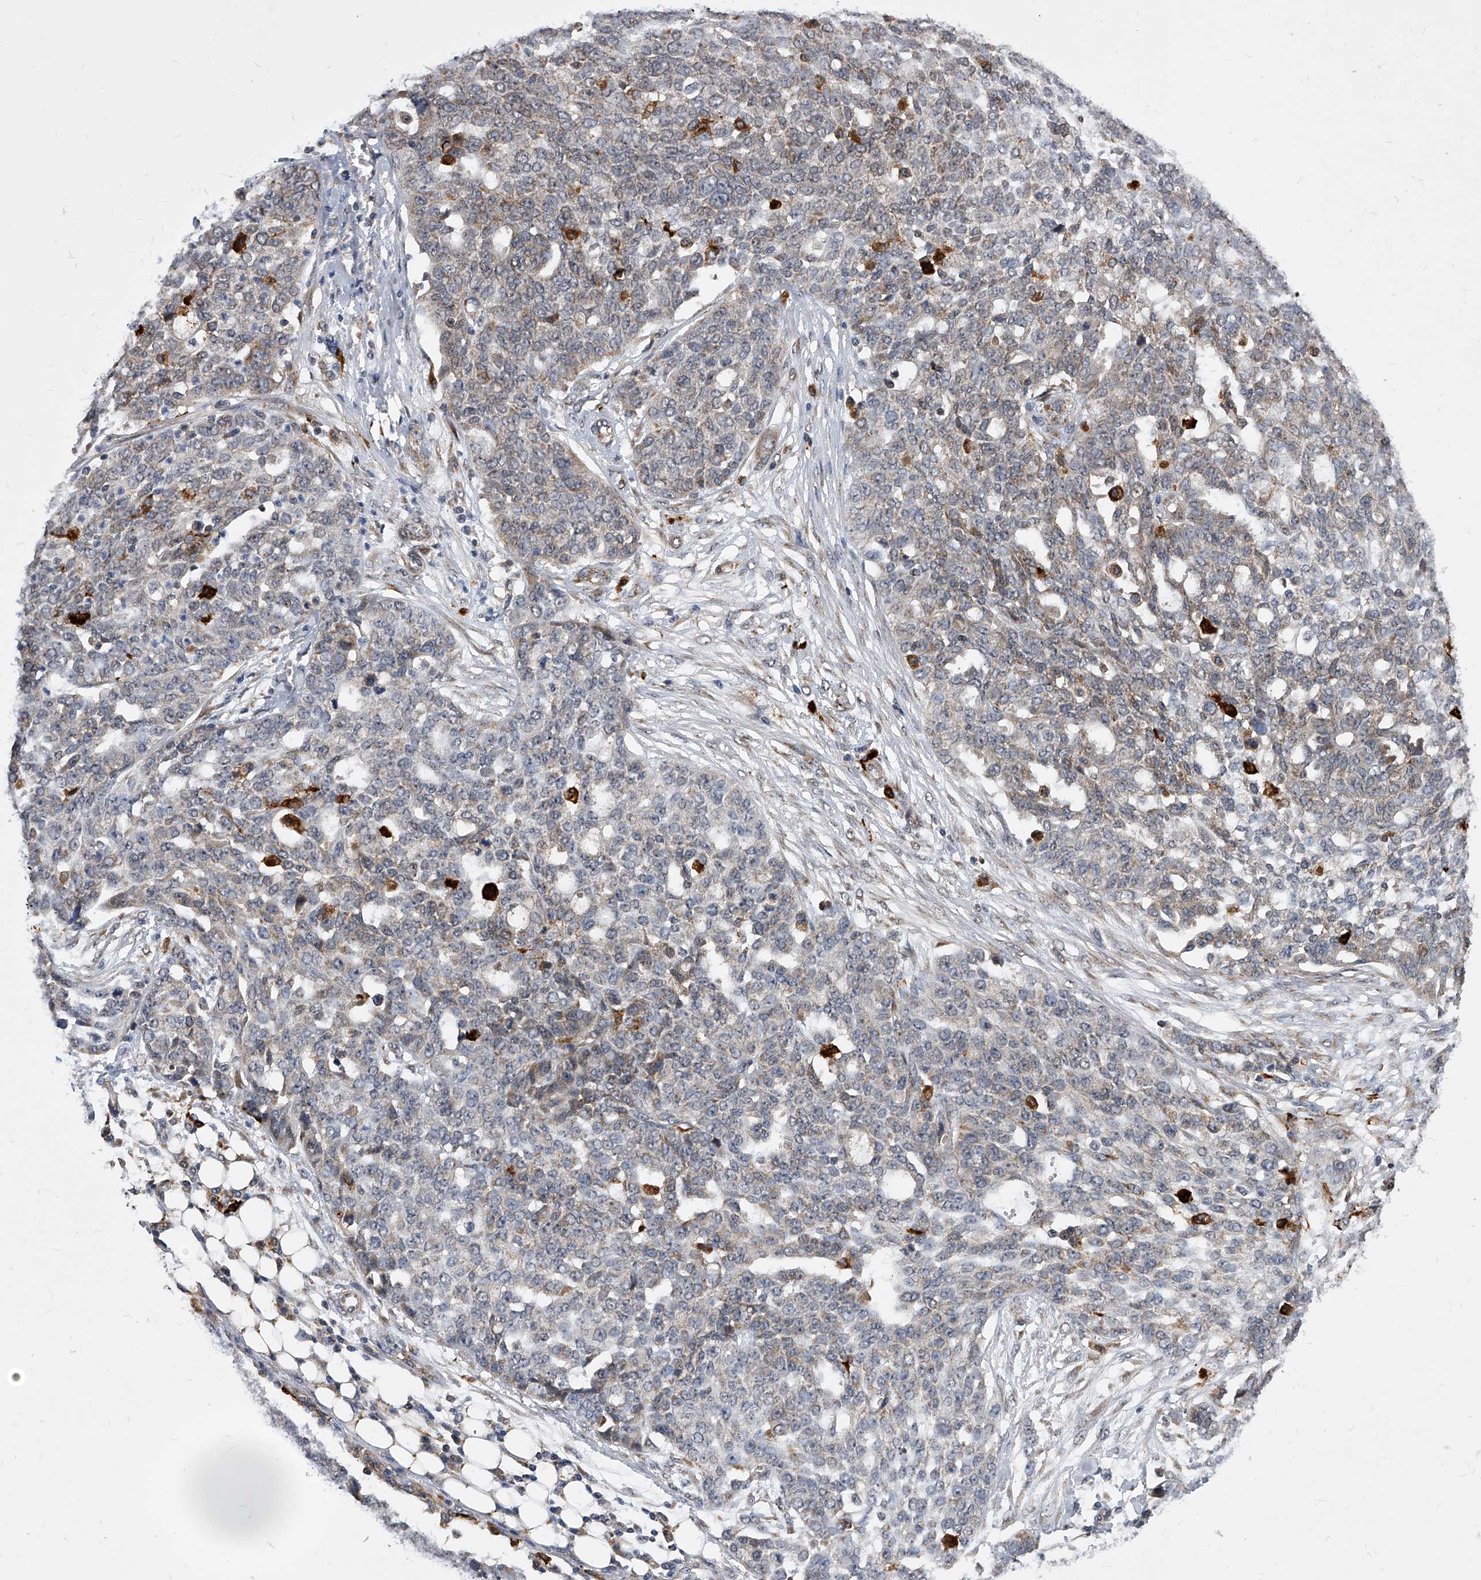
{"staining": {"intensity": "weak", "quantity": "25%-75%", "location": "cytoplasmic/membranous"}, "tissue": "ovarian cancer", "cell_type": "Tumor cells", "image_type": "cancer", "snomed": [{"axis": "morphology", "description": "Cystadenocarcinoma, serous, NOS"}, {"axis": "topography", "description": "Soft tissue"}, {"axis": "topography", "description": "Ovary"}], "caption": "A brown stain highlights weak cytoplasmic/membranous staining of a protein in ovarian cancer tumor cells. (brown staining indicates protein expression, while blue staining denotes nuclei).", "gene": "SOBP", "patient": {"sex": "female", "age": 57}}